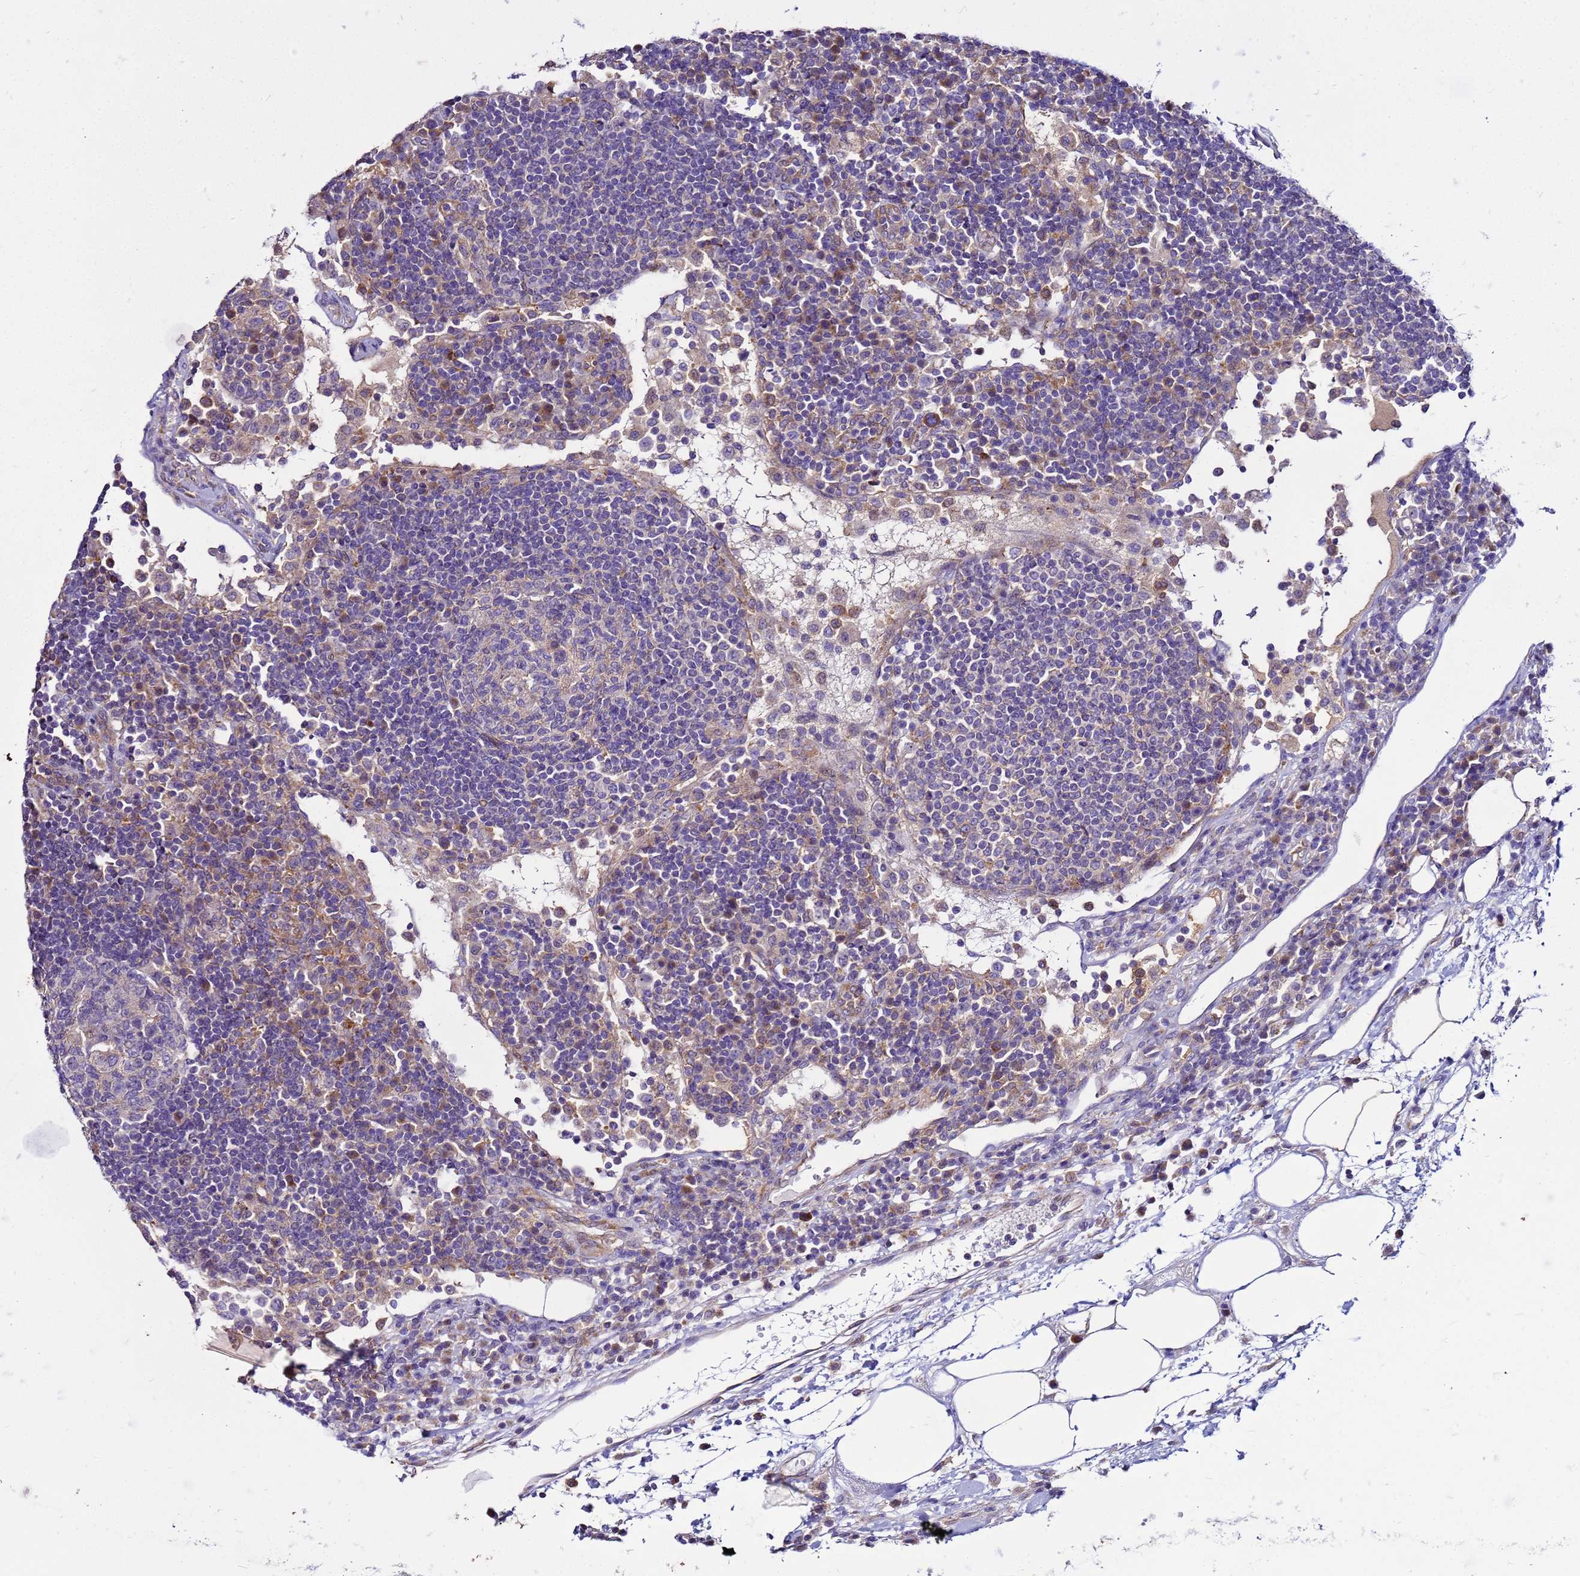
{"staining": {"intensity": "negative", "quantity": "none", "location": "none"}, "tissue": "lymph node", "cell_type": "Germinal center cells", "image_type": "normal", "snomed": [{"axis": "morphology", "description": "Normal tissue, NOS"}, {"axis": "topography", "description": "Lymph node"}], "caption": "The immunohistochemistry micrograph has no significant positivity in germinal center cells of lymph node.", "gene": "PKD1", "patient": {"sex": "female", "age": 53}}